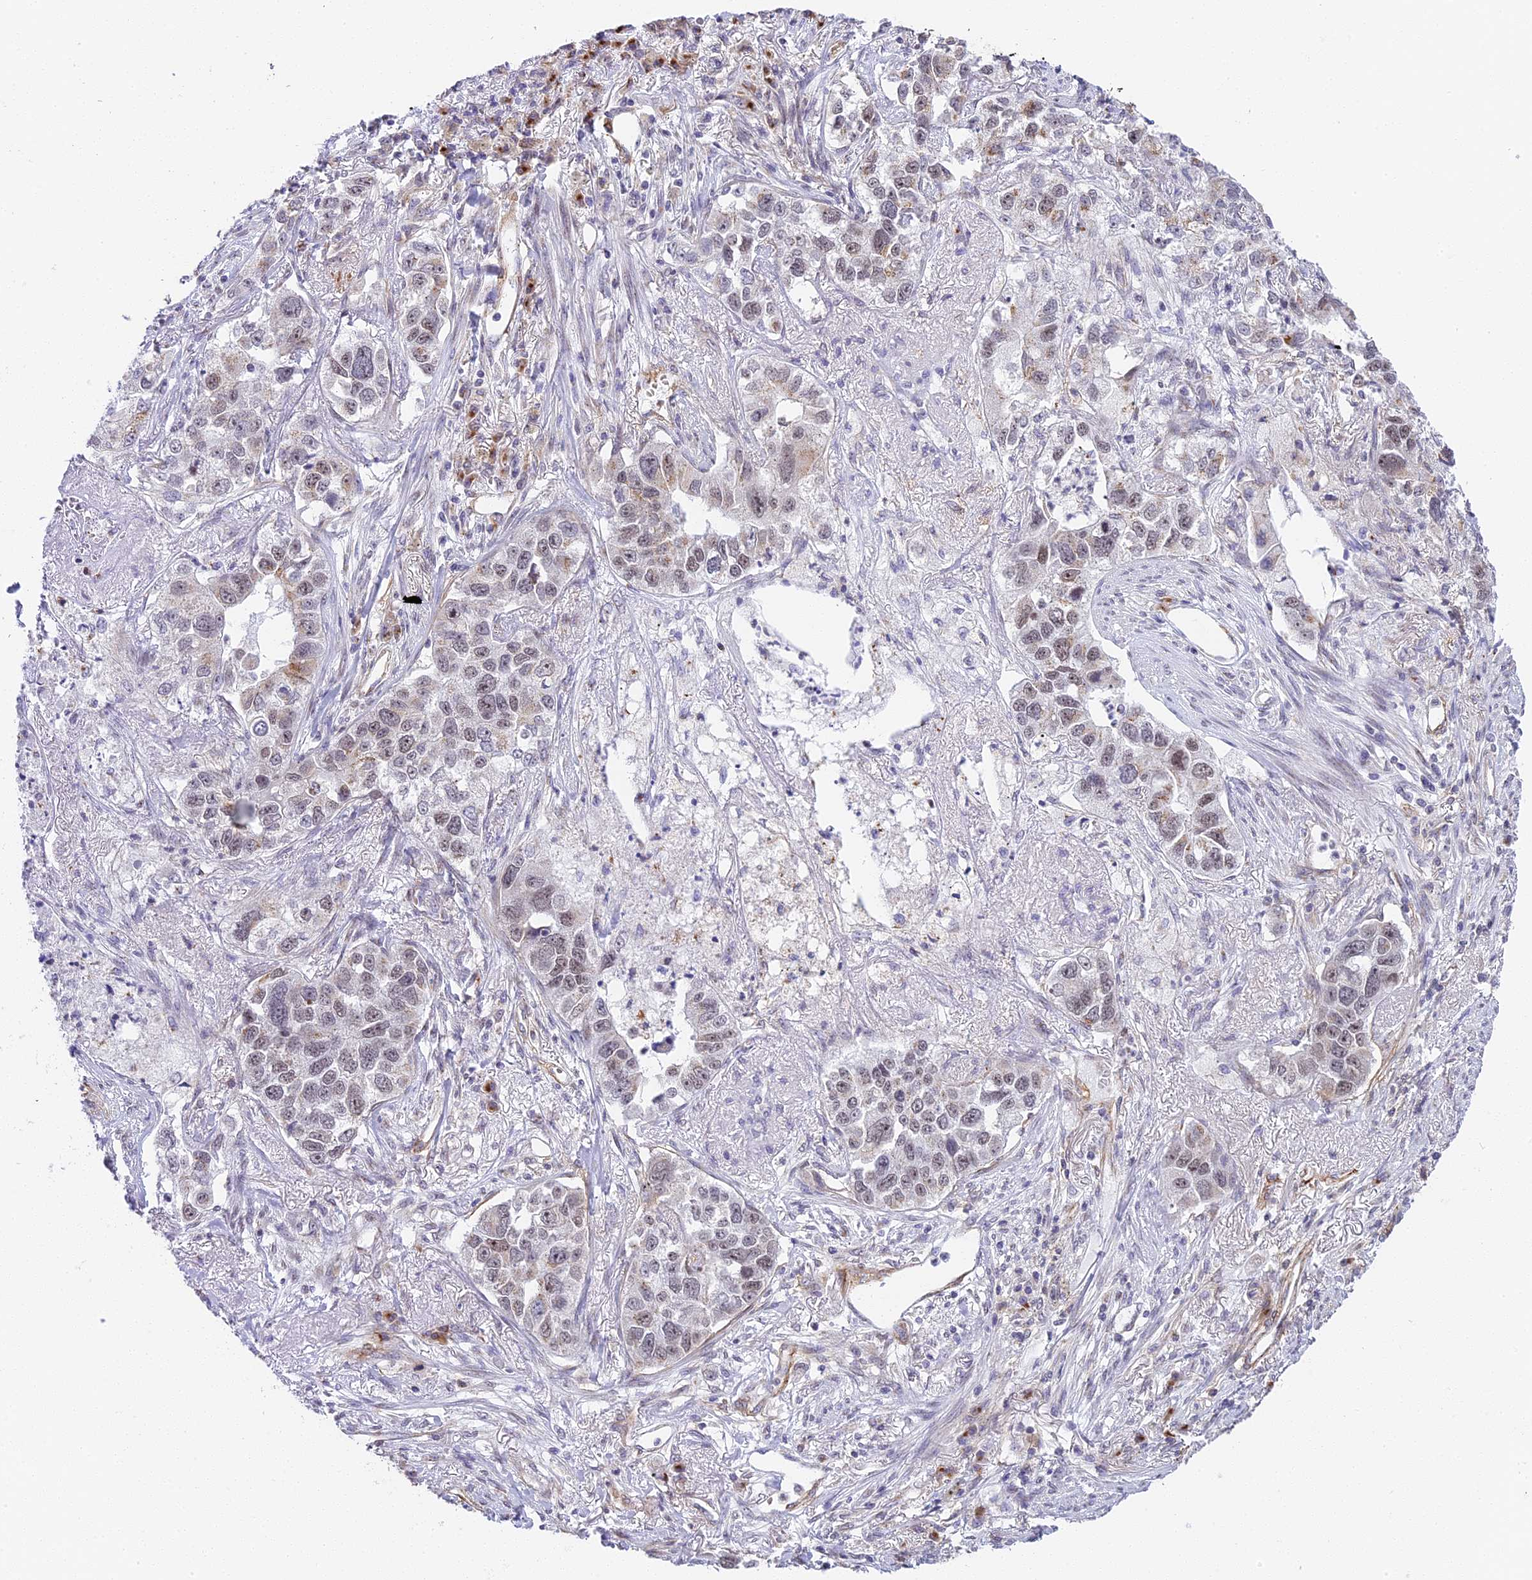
{"staining": {"intensity": "weak", "quantity": "25%-75%", "location": "nuclear"}, "tissue": "lung cancer", "cell_type": "Tumor cells", "image_type": "cancer", "snomed": [{"axis": "morphology", "description": "Adenocarcinoma, NOS"}, {"axis": "topography", "description": "Lung"}], "caption": "This is a histology image of immunohistochemistry staining of adenocarcinoma (lung), which shows weak positivity in the nuclear of tumor cells.", "gene": "HEATR5B", "patient": {"sex": "male", "age": 49}}